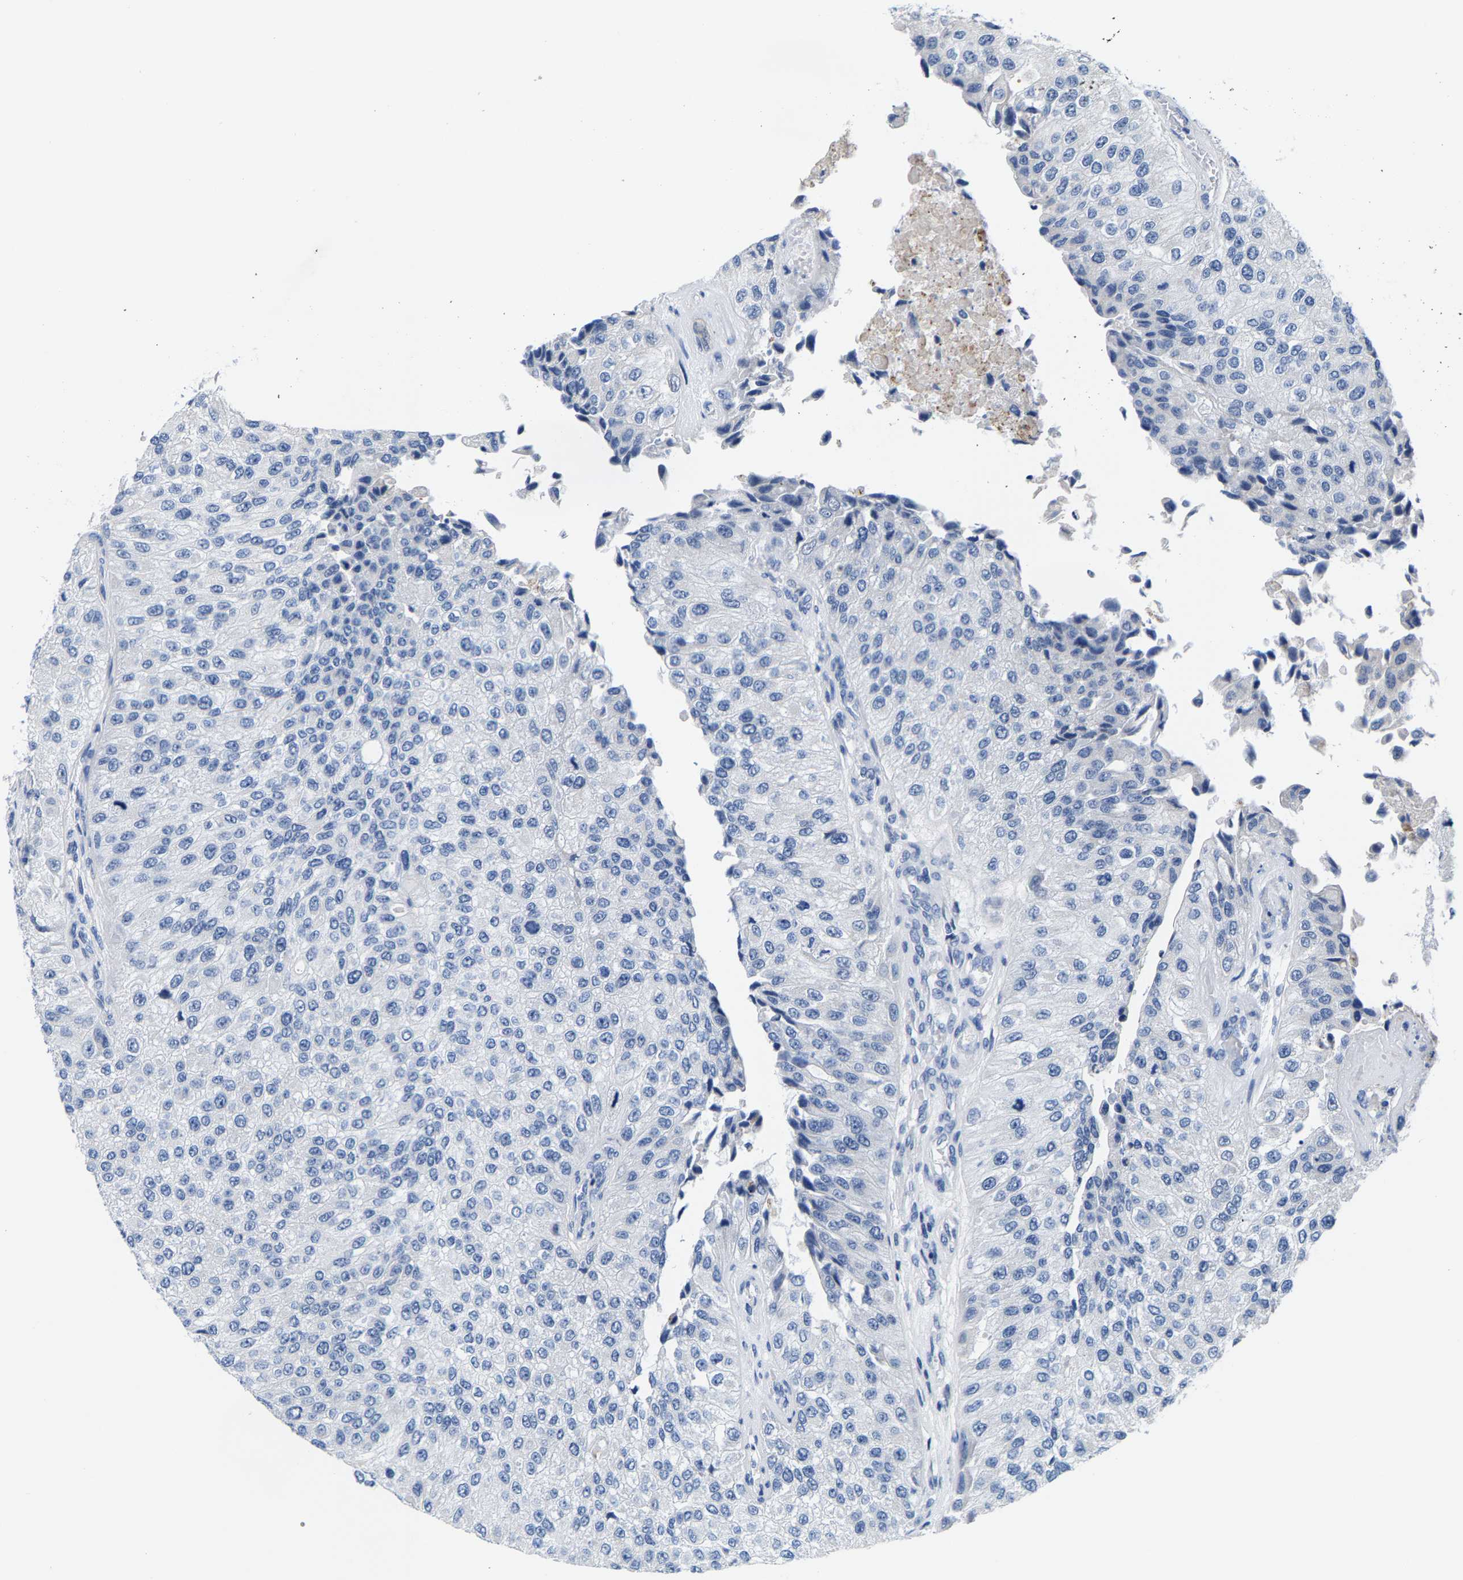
{"staining": {"intensity": "negative", "quantity": "none", "location": "none"}, "tissue": "urothelial cancer", "cell_type": "Tumor cells", "image_type": "cancer", "snomed": [{"axis": "morphology", "description": "Urothelial carcinoma, High grade"}, {"axis": "topography", "description": "Kidney"}, {"axis": "topography", "description": "Urinary bladder"}], "caption": "Immunohistochemistry (IHC) of urothelial carcinoma (high-grade) exhibits no positivity in tumor cells.", "gene": "KLHL1", "patient": {"sex": "male", "age": 77}}